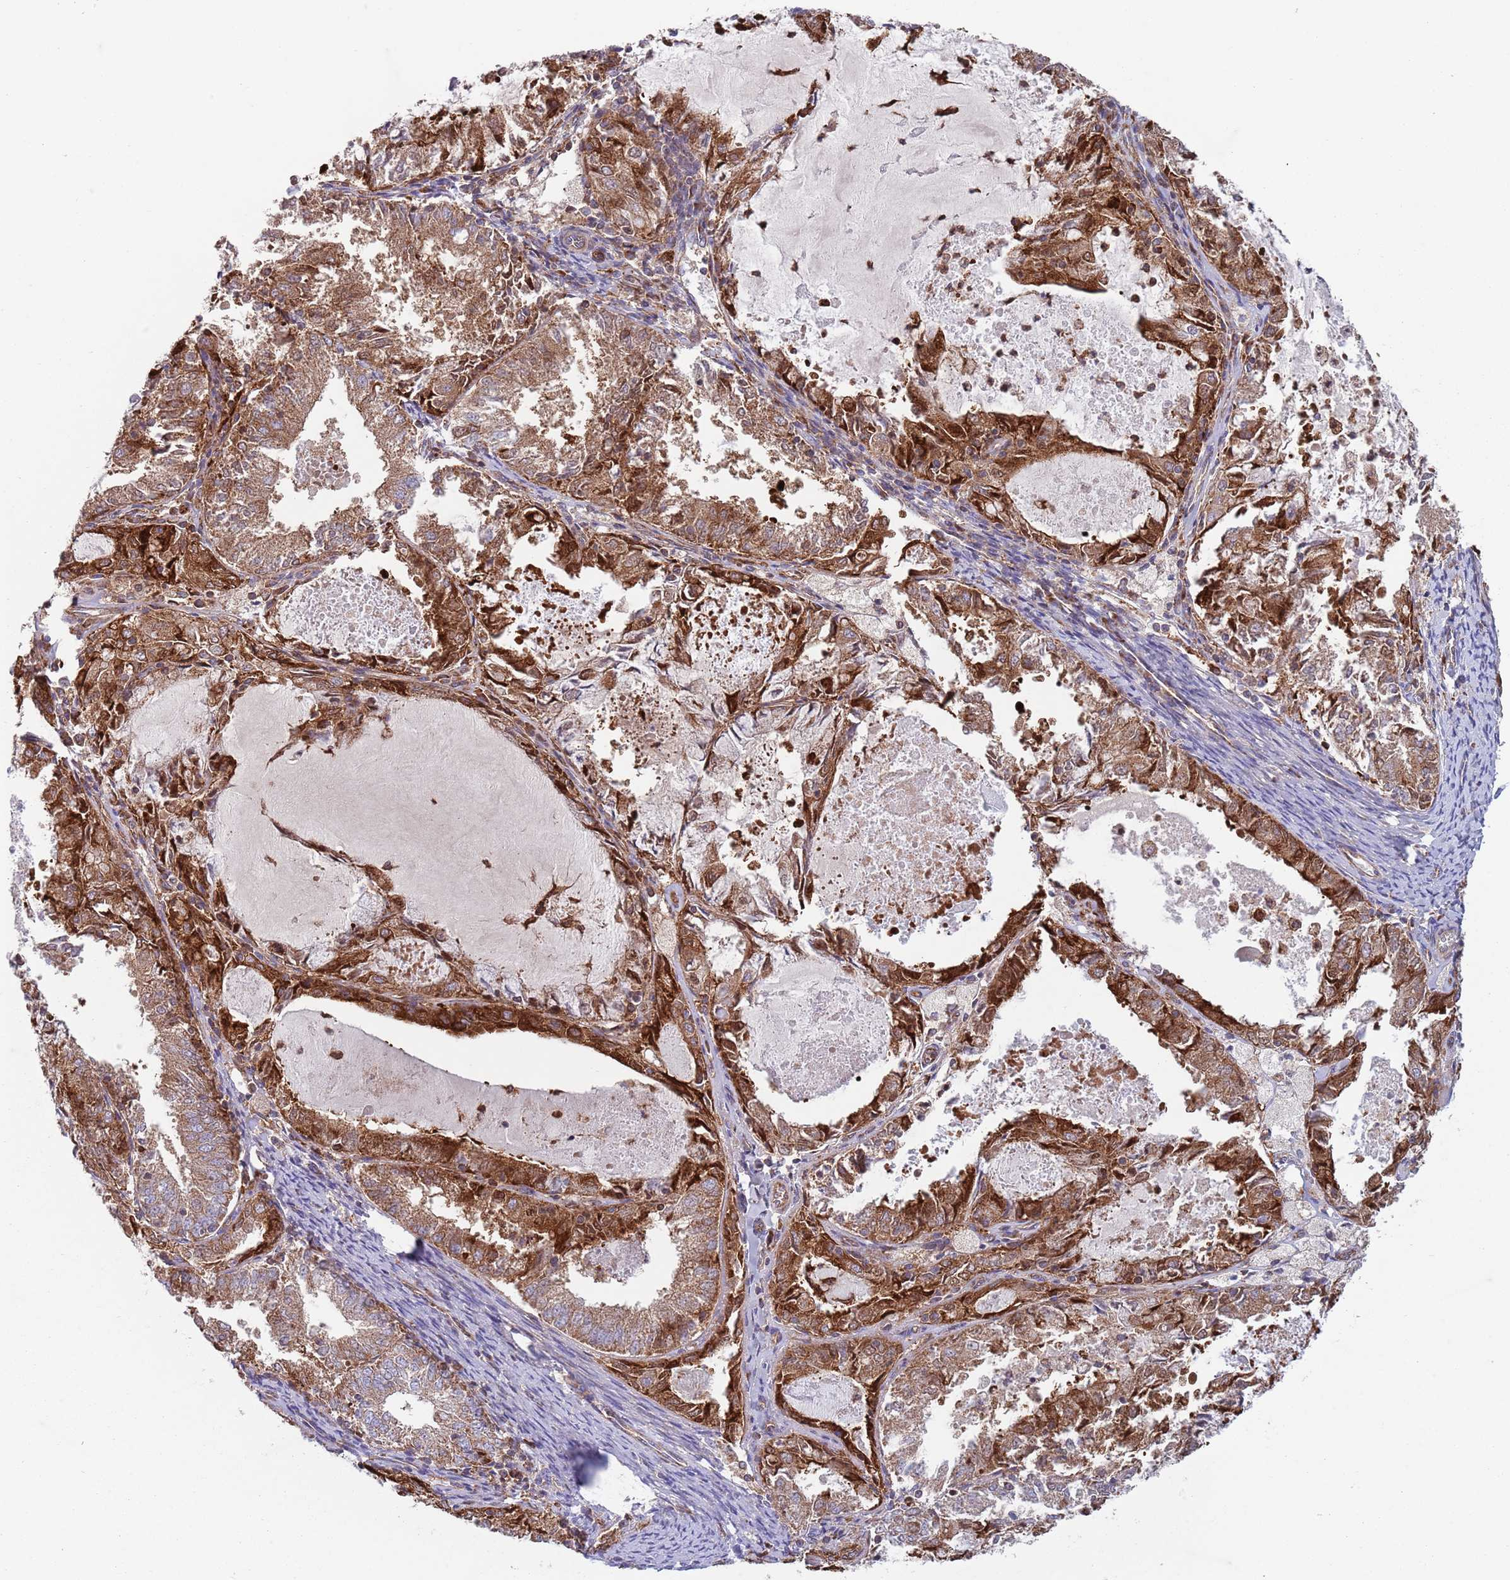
{"staining": {"intensity": "strong", "quantity": ">75%", "location": "cytoplasmic/membranous"}, "tissue": "endometrial cancer", "cell_type": "Tumor cells", "image_type": "cancer", "snomed": [{"axis": "morphology", "description": "Adenocarcinoma, NOS"}, {"axis": "topography", "description": "Endometrium"}], "caption": "The histopathology image reveals immunohistochemical staining of adenocarcinoma (endometrial). There is strong cytoplasmic/membranous staining is present in about >75% of tumor cells.", "gene": "ZMYM5", "patient": {"sex": "female", "age": 57}}